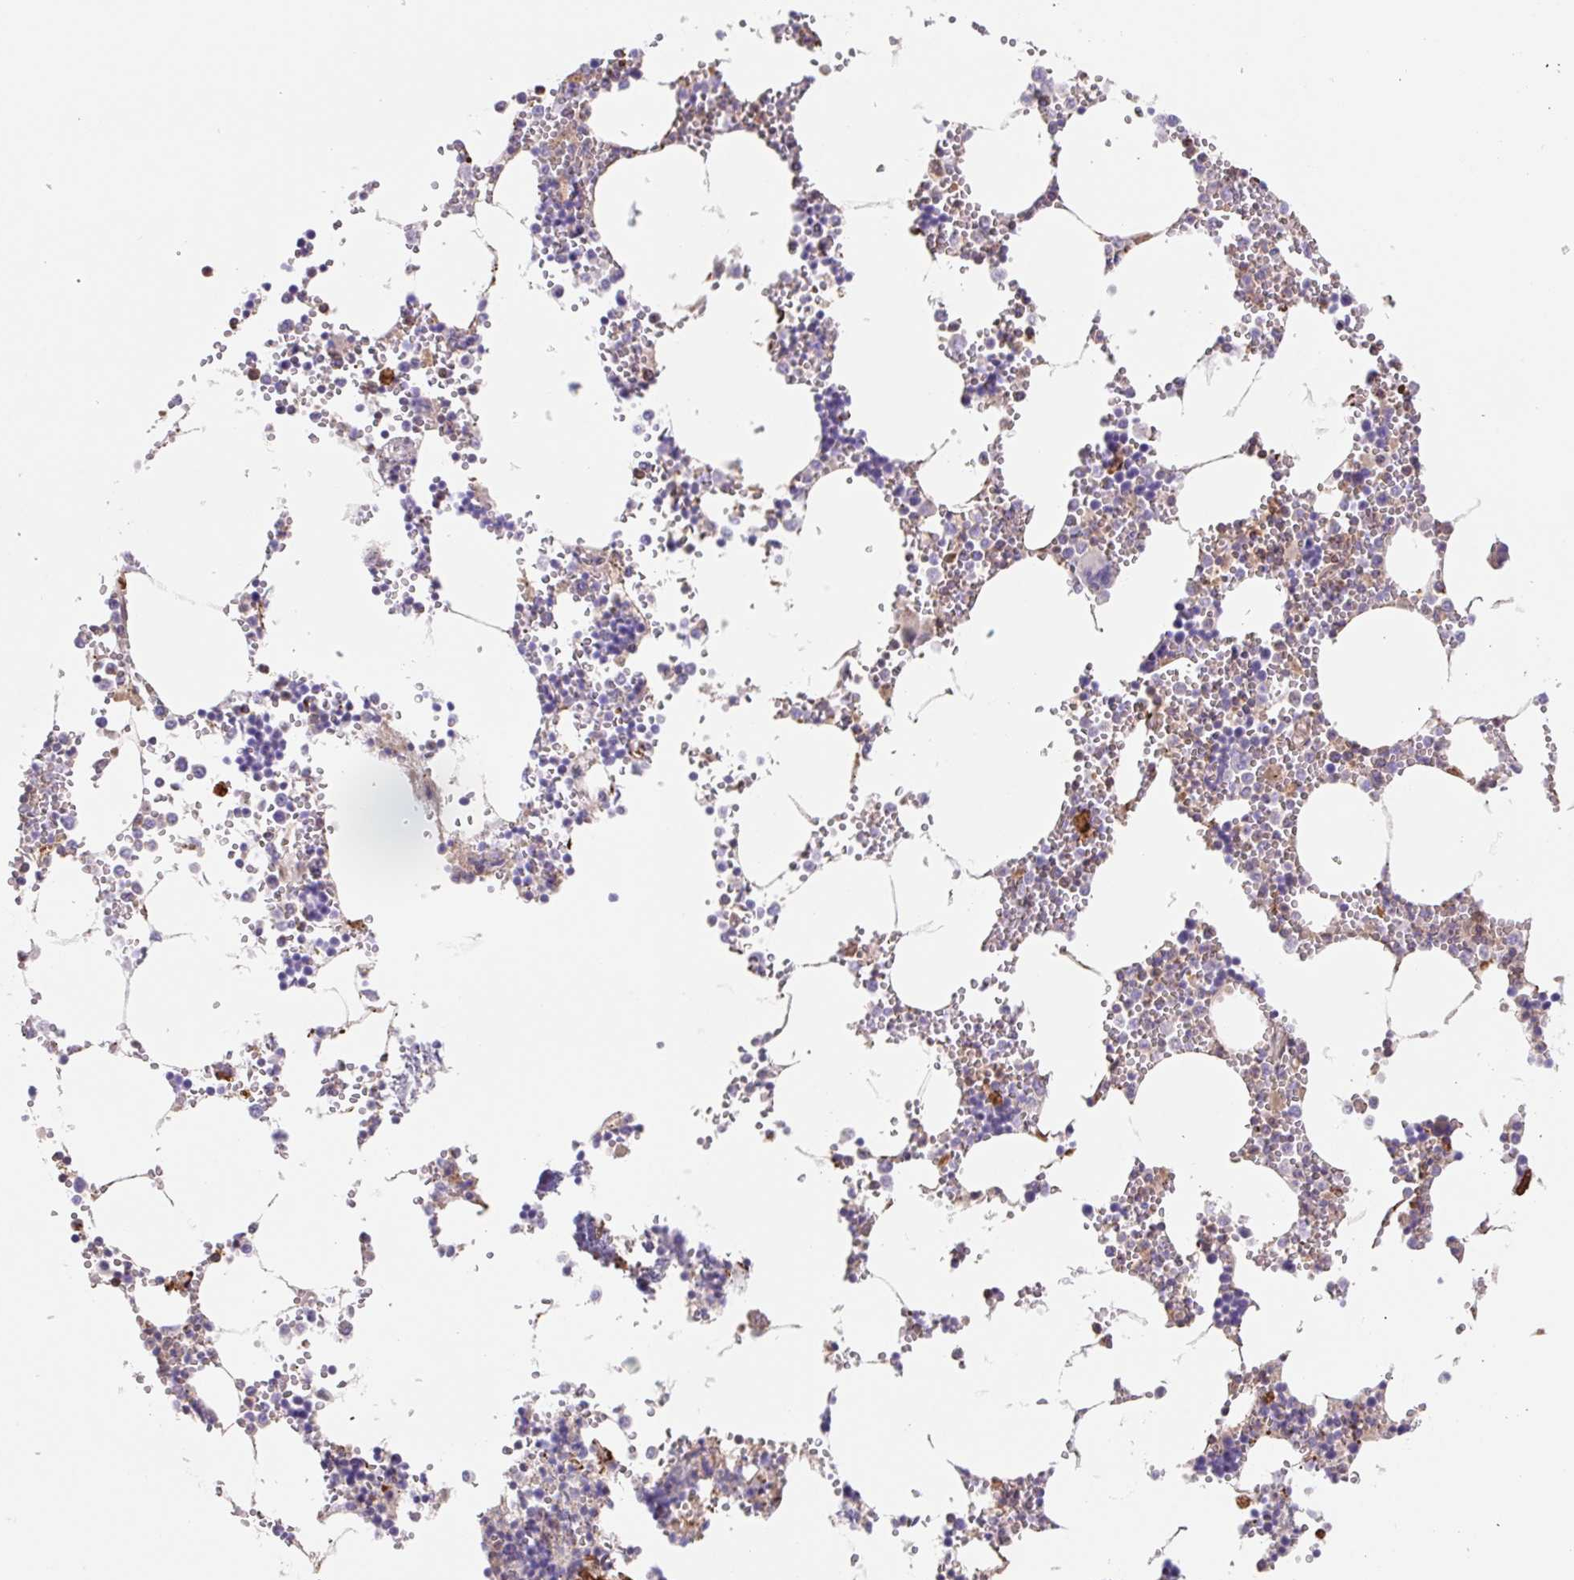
{"staining": {"intensity": "moderate", "quantity": "<25%", "location": "cytoplasmic/membranous"}, "tissue": "bone marrow", "cell_type": "Hematopoietic cells", "image_type": "normal", "snomed": [{"axis": "morphology", "description": "Normal tissue, NOS"}, {"axis": "topography", "description": "Bone marrow"}], "caption": "Immunohistochemistry histopathology image of benign bone marrow: human bone marrow stained using immunohistochemistry demonstrates low levels of moderate protein expression localized specifically in the cytoplasmic/membranous of hematopoietic cells, appearing as a cytoplasmic/membranous brown color.", "gene": "TPRG1", "patient": {"sex": "male", "age": 54}}